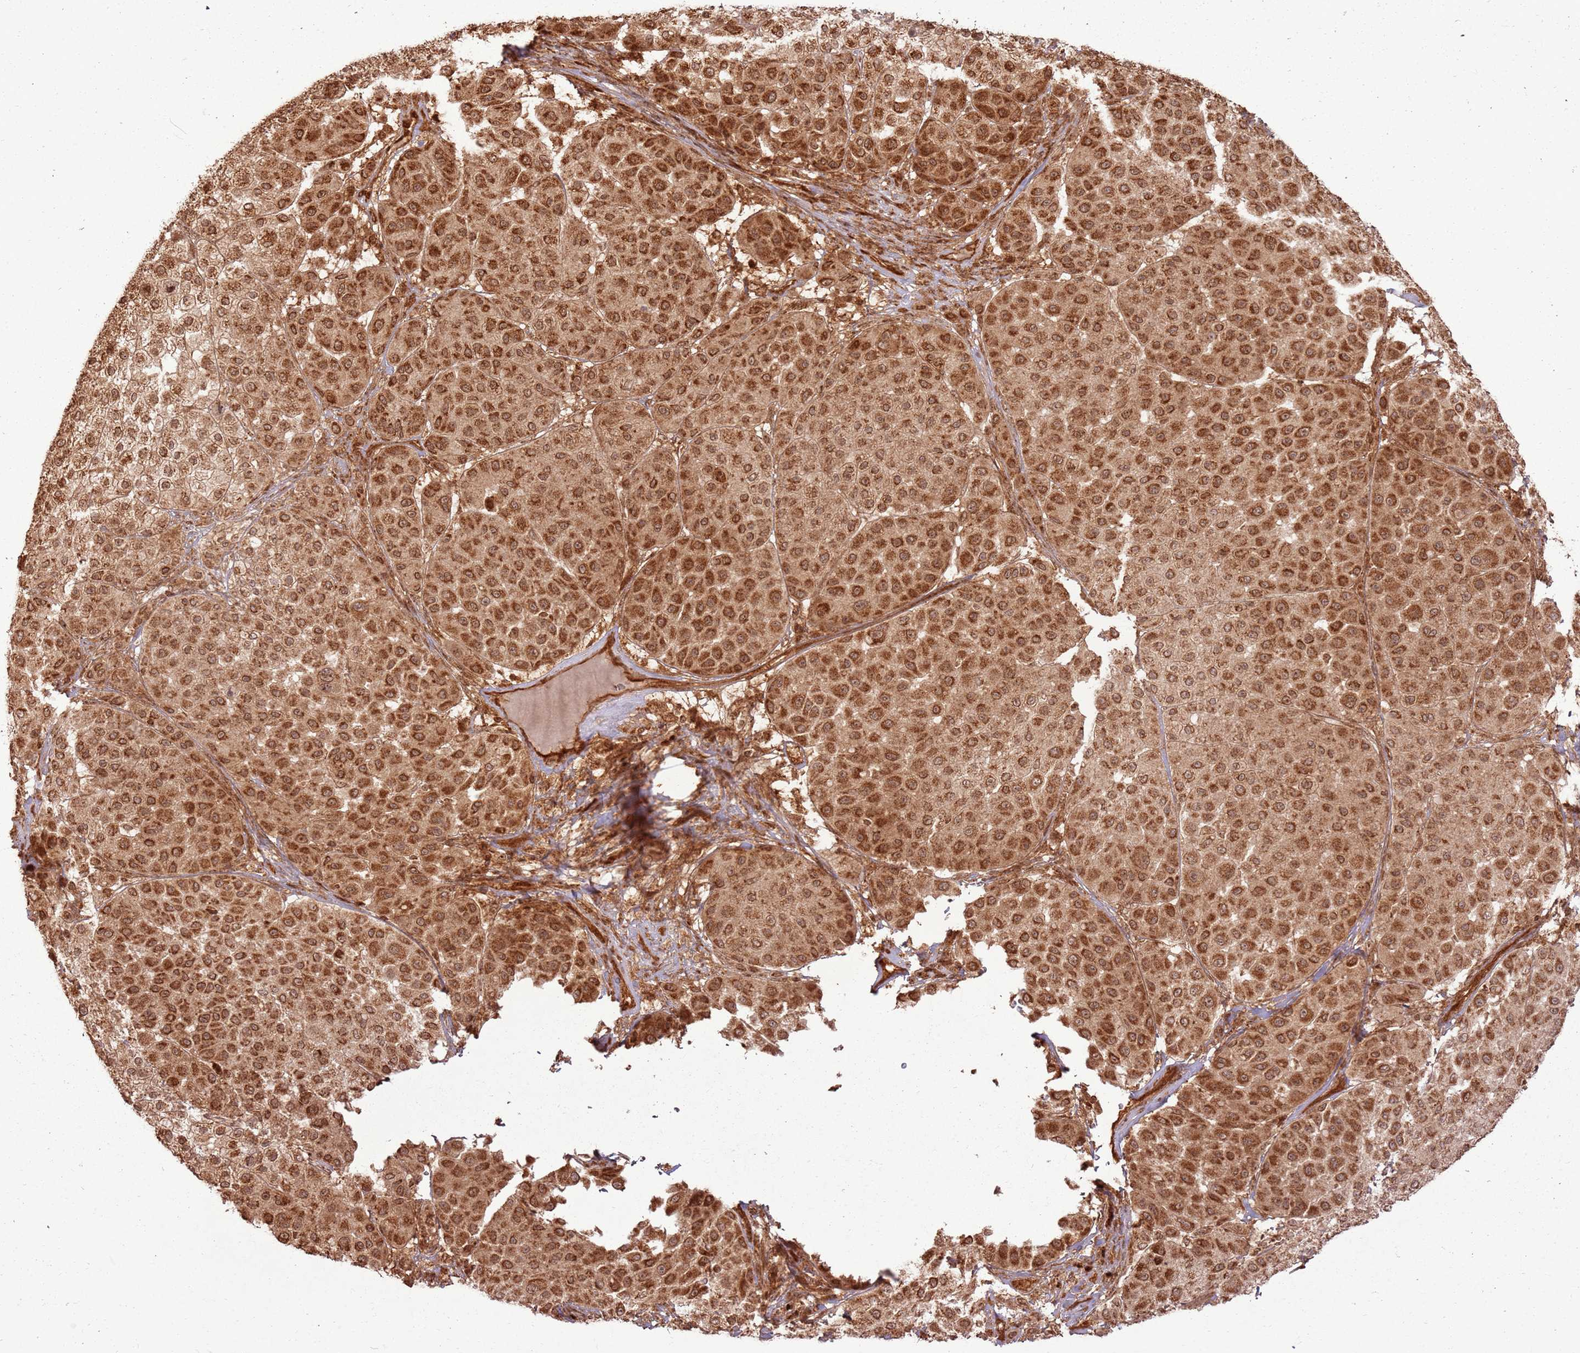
{"staining": {"intensity": "strong", "quantity": ">75%", "location": "cytoplasmic/membranous"}, "tissue": "melanoma", "cell_type": "Tumor cells", "image_type": "cancer", "snomed": [{"axis": "morphology", "description": "Malignant melanoma, Metastatic site"}, {"axis": "topography", "description": "Smooth muscle"}], "caption": "Malignant melanoma (metastatic site) stained for a protein shows strong cytoplasmic/membranous positivity in tumor cells.", "gene": "TBC1D13", "patient": {"sex": "male", "age": 41}}